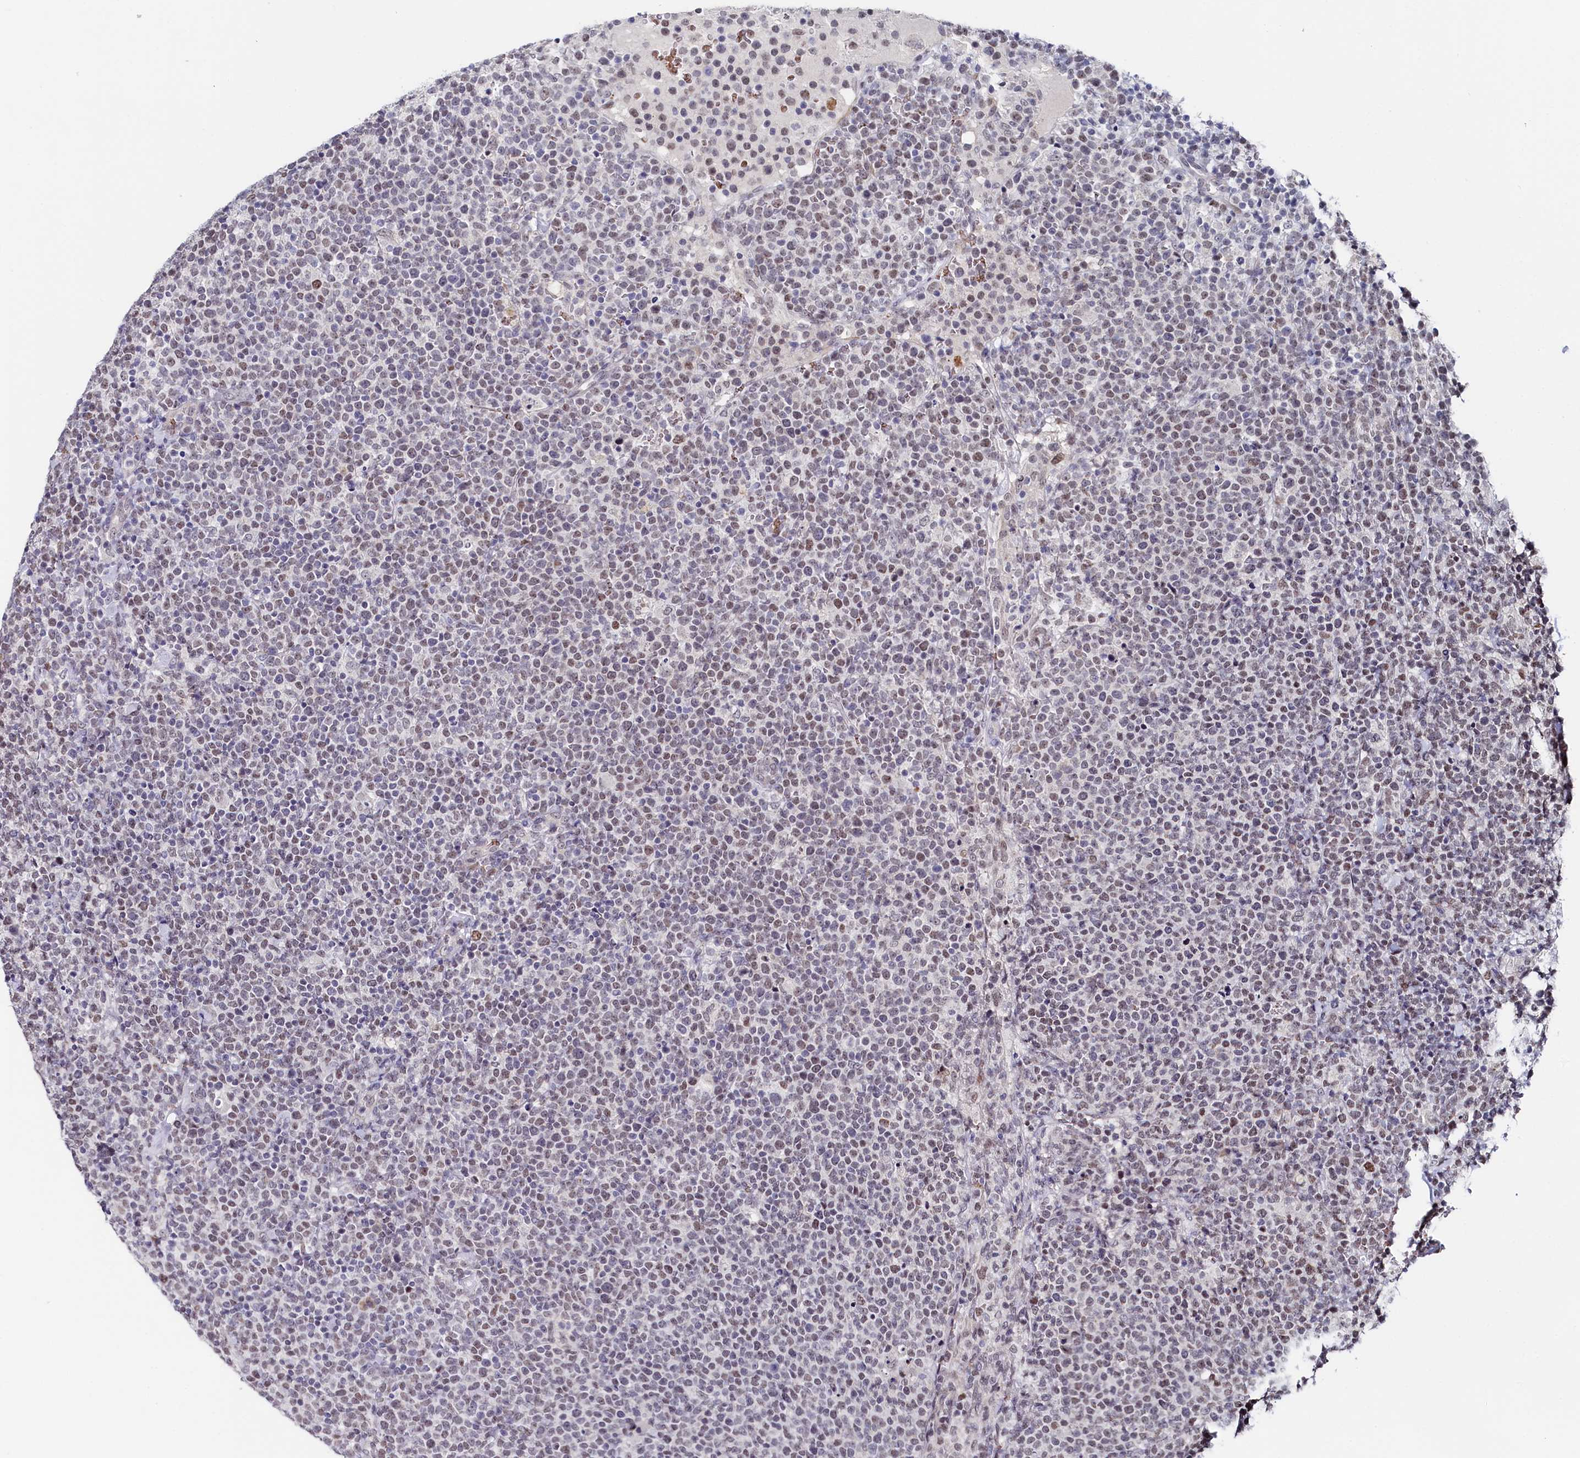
{"staining": {"intensity": "weak", "quantity": "25%-75%", "location": "nuclear"}, "tissue": "lymphoma", "cell_type": "Tumor cells", "image_type": "cancer", "snomed": [{"axis": "morphology", "description": "Malignant lymphoma, non-Hodgkin's type, High grade"}, {"axis": "topography", "description": "Lymph node"}], "caption": "A photomicrograph showing weak nuclear positivity in approximately 25%-75% of tumor cells in lymphoma, as visualized by brown immunohistochemical staining.", "gene": "TIGD4", "patient": {"sex": "male", "age": 61}}